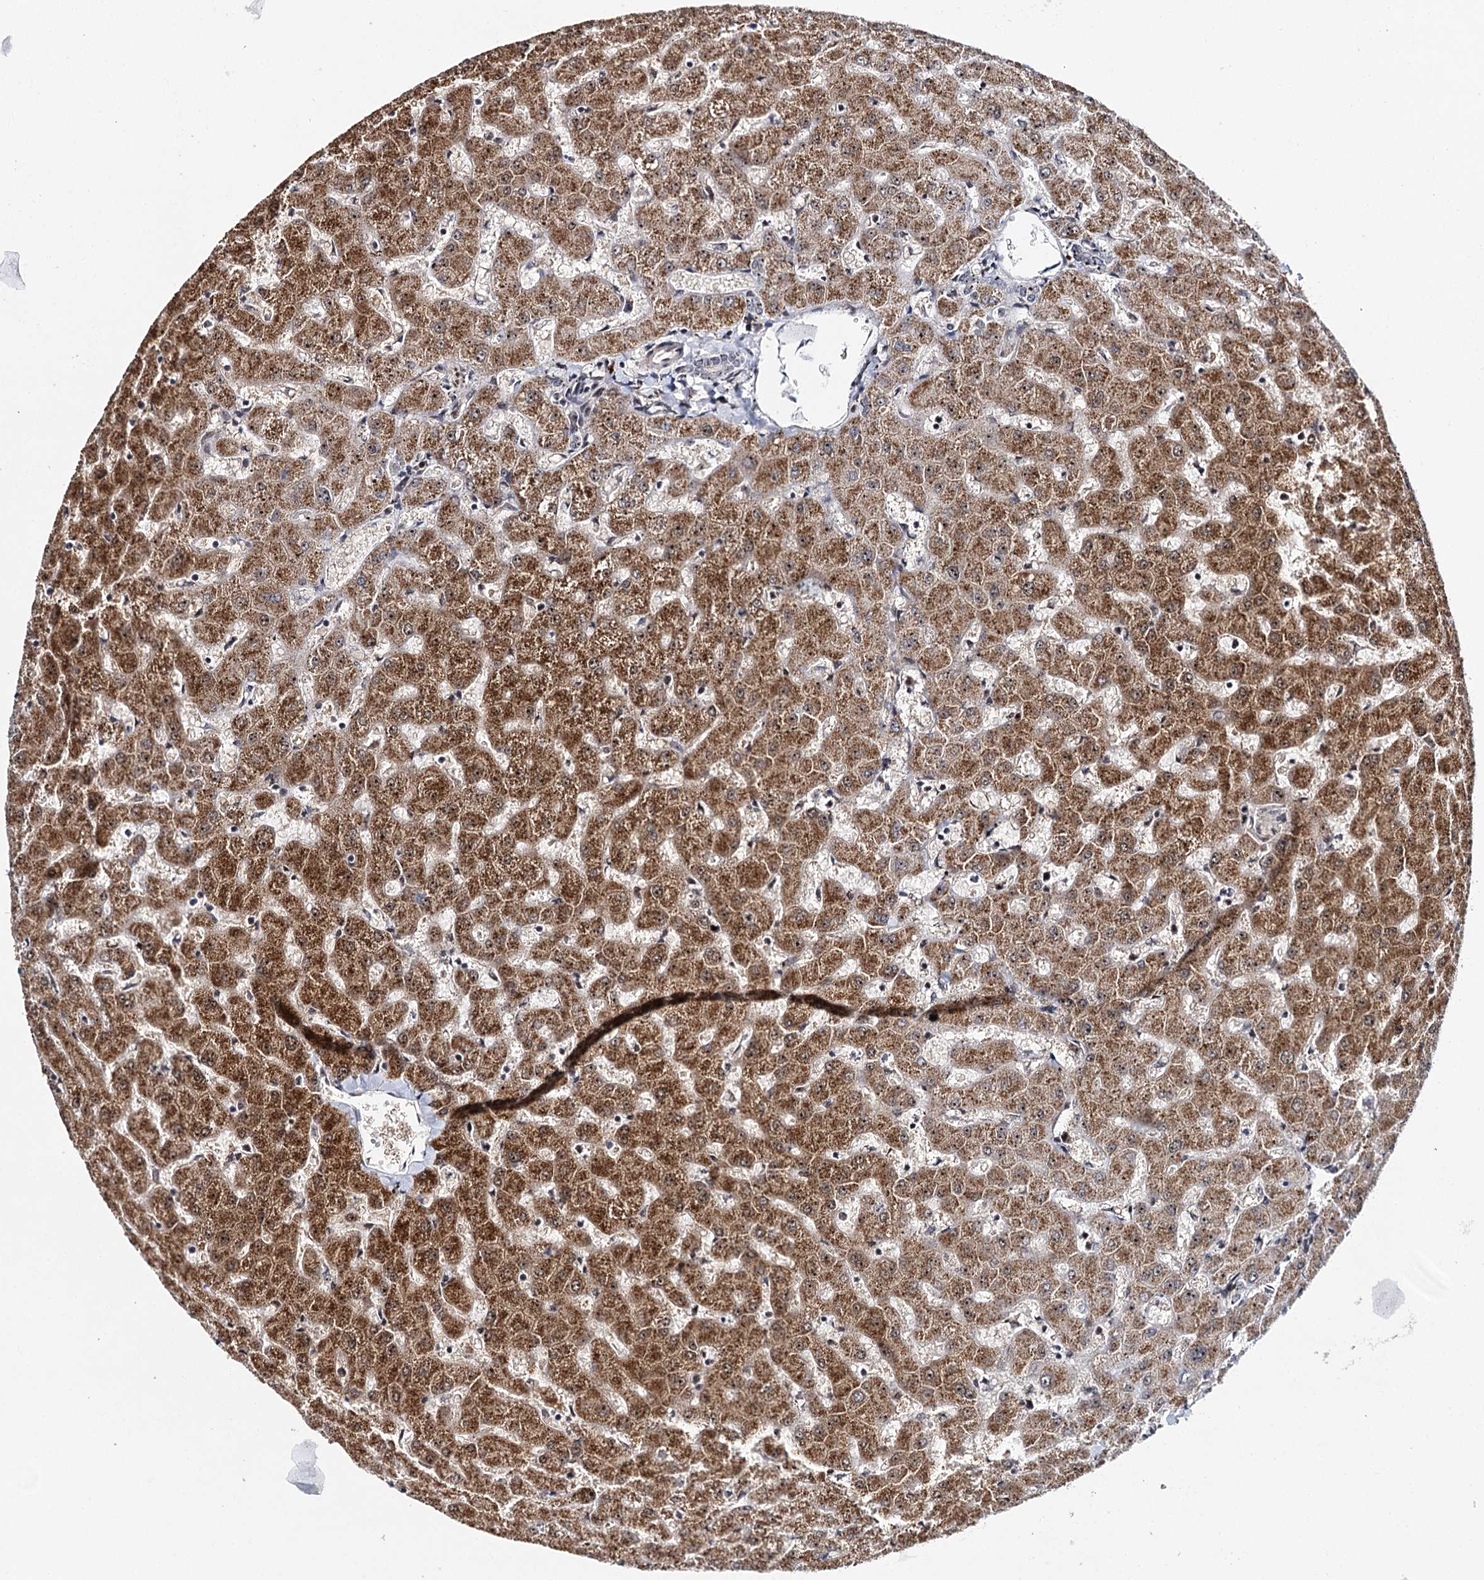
{"staining": {"intensity": "negative", "quantity": "none", "location": "none"}, "tissue": "liver", "cell_type": "Cholangiocytes", "image_type": "normal", "snomed": [{"axis": "morphology", "description": "Normal tissue, NOS"}, {"axis": "topography", "description": "Liver"}], "caption": "The histopathology image shows no significant positivity in cholangiocytes of liver. (IHC, brightfield microscopy, high magnification).", "gene": "BUD13", "patient": {"sex": "female", "age": 63}}